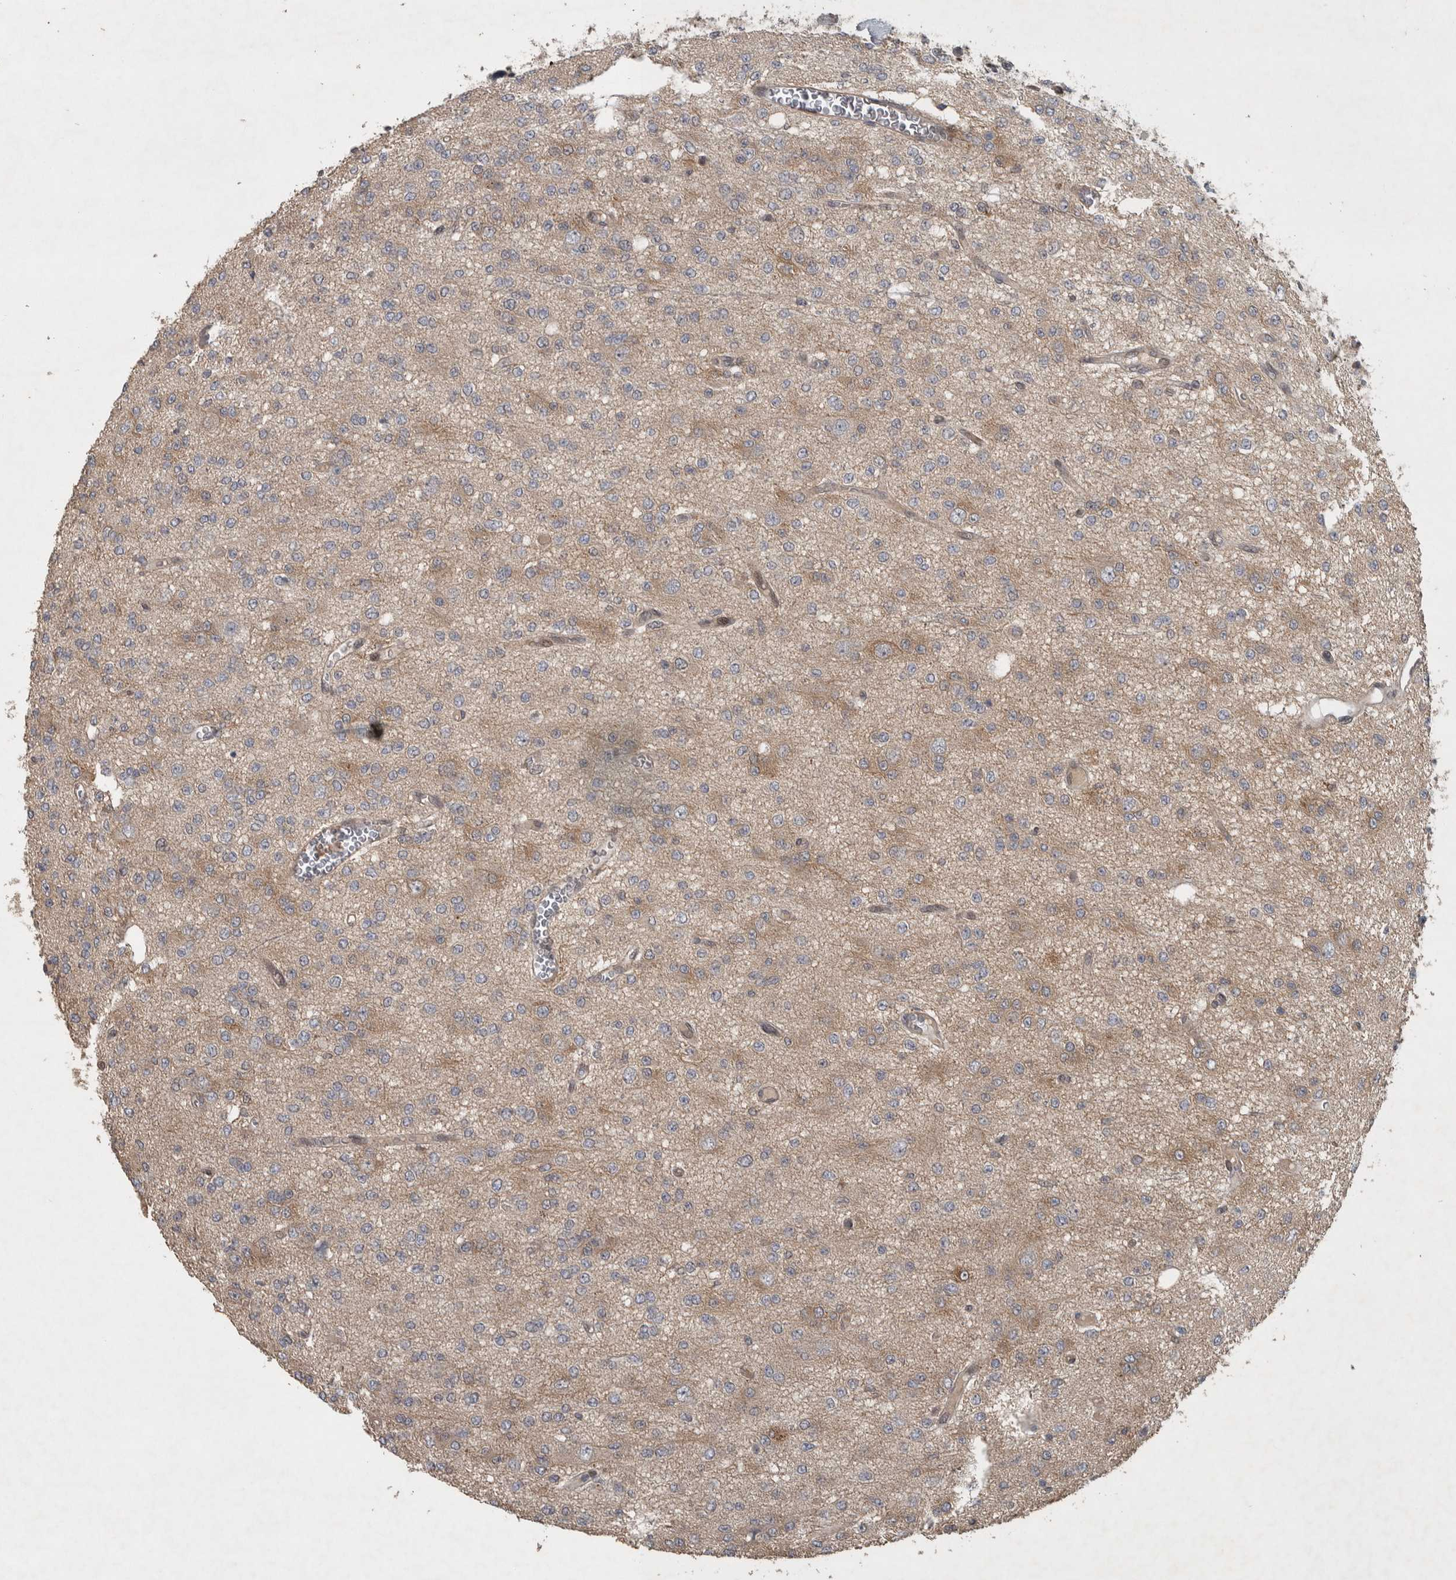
{"staining": {"intensity": "negative", "quantity": "none", "location": "none"}, "tissue": "glioma", "cell_type": "Tumor cells", "image_type": "cancer", "snomed": [{"axis": "morphology", "description": "Glioma, malignant, Low grade"}, {"axis": "topography", "description": "Brain"}], "caption": "DAB immunohistochemical staining of glioma shows no significant positivity in tumor cells.", "gene": "ERAL1", "patient": {"sex": "male", "age": 38}}